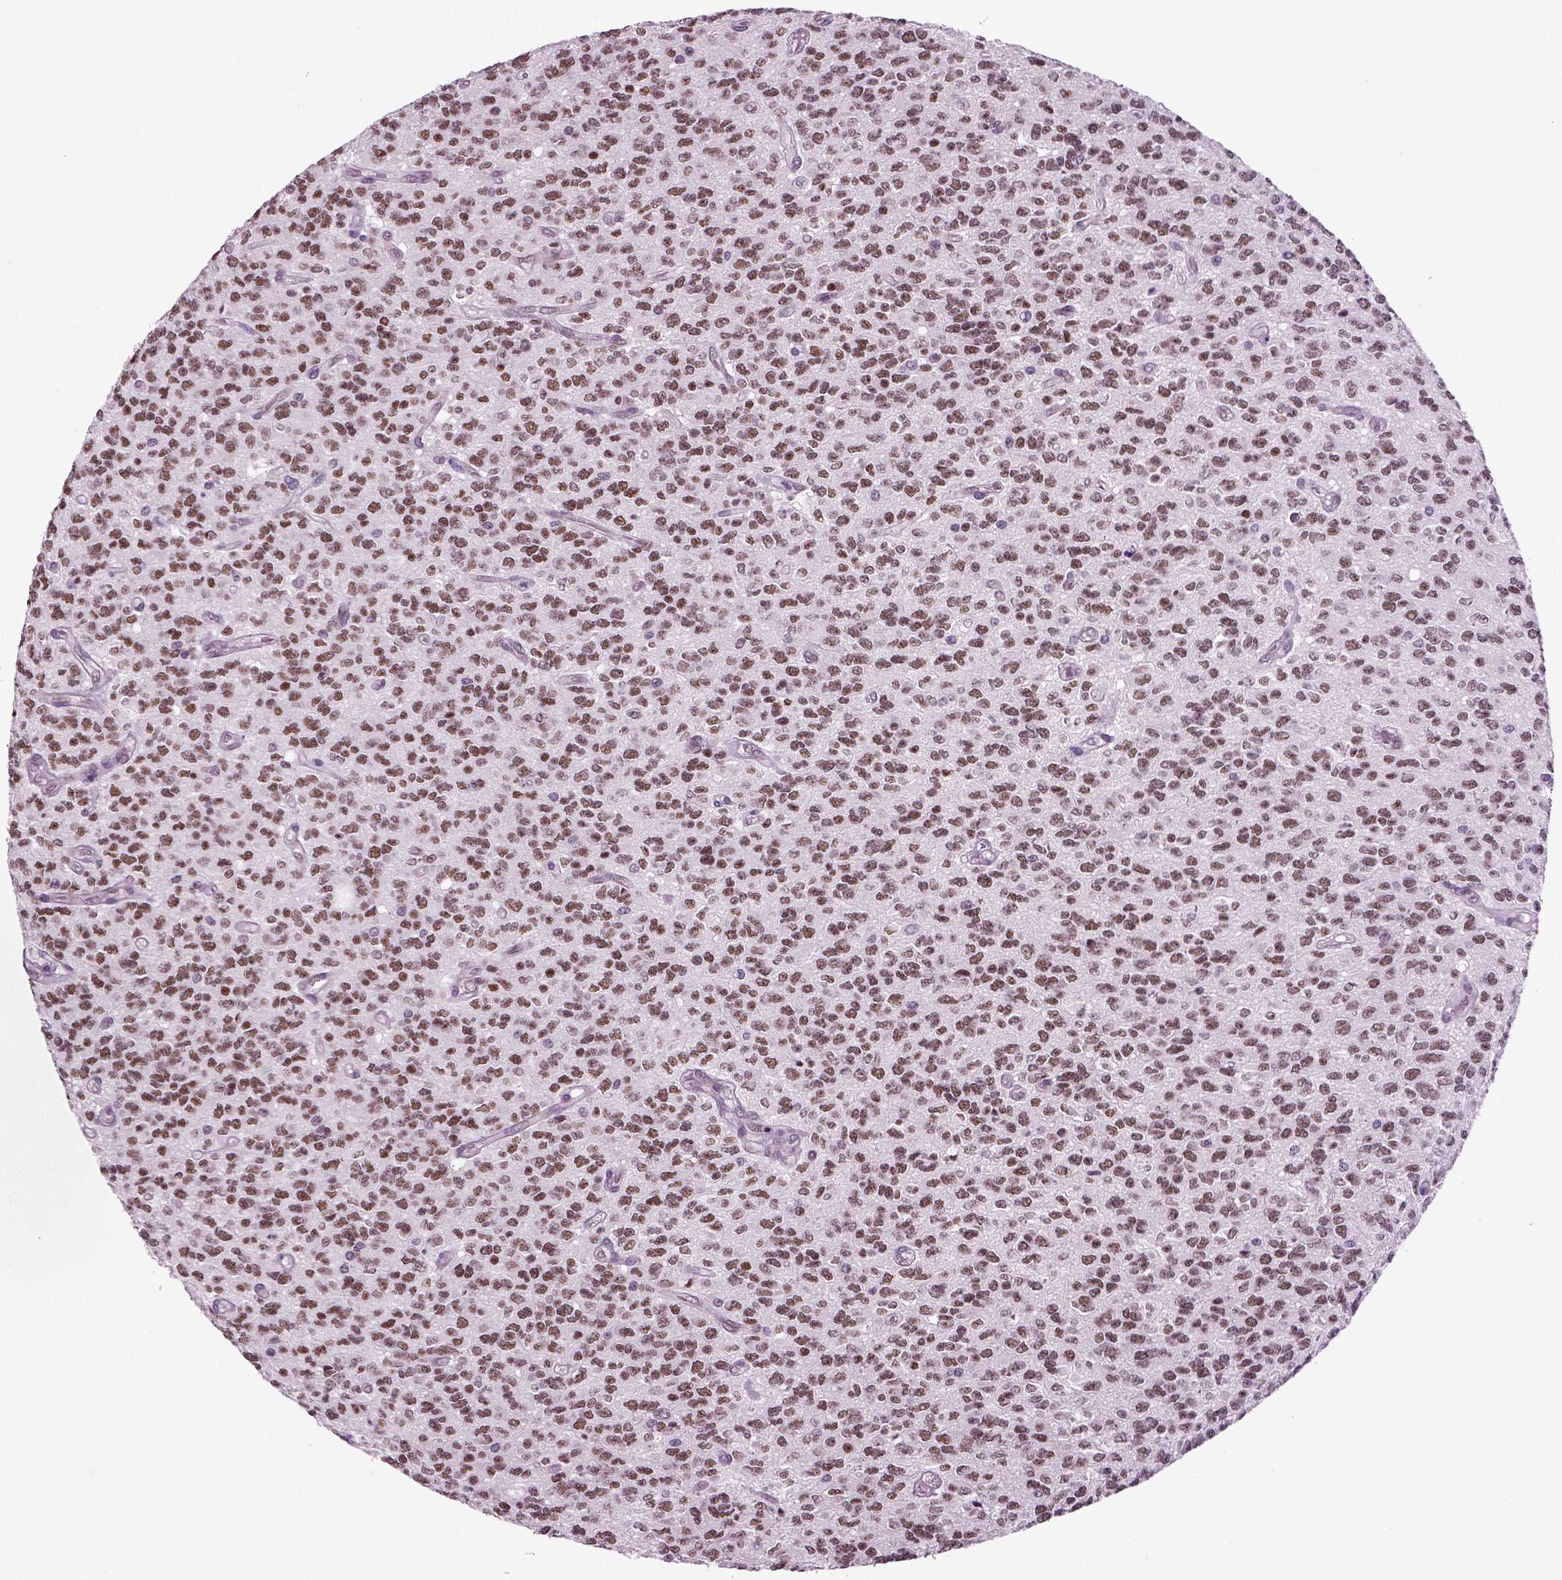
{"staining": {"intensity": "moderate", "quantity": ">75%", "location": "nuclear"}, "tissue": "glioma", "cell_type": "Tumor cells", "image_type": "cancer", "snomed": [{"axis": "morphology", "description": "Glioma, malignant, Low grade"}, {"axis": "topography", "description": "Brain"}], "caption": "High-power microscopy captured an immunohistochemistry photomicrograph of malignant glioma (low-grade), revealing moderate nuclear staining in approximately >75% of tumor cells.", "gene": "RFX3", "patient": {"sex": "female", "age": 45}}